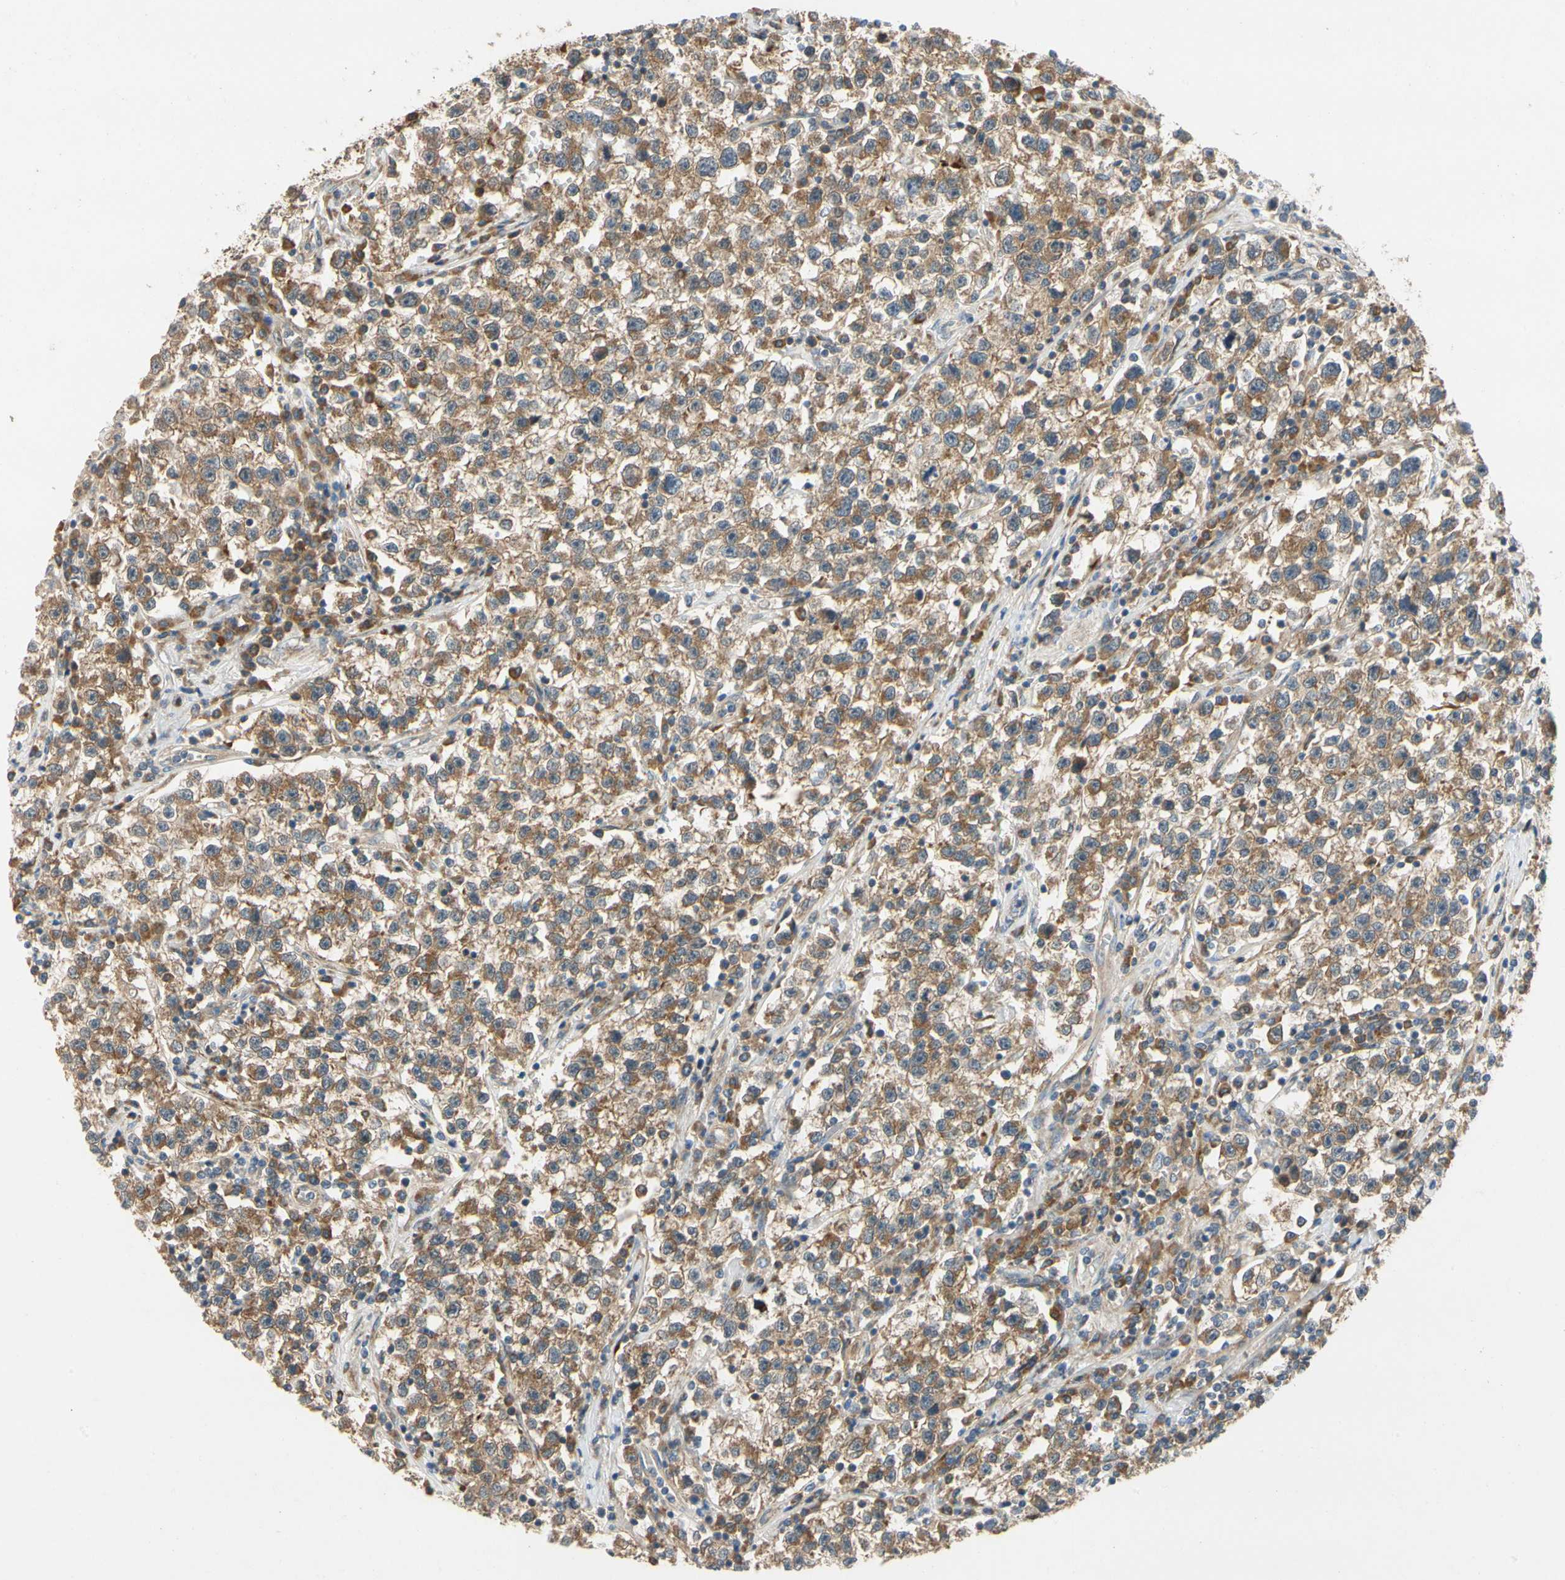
{"staining": {"intensity": "moderate", "quantity": ">75%", "location": "cytoplasmic/membranous"}, "tissue": "testis cancer", "cell_type": "Tumor cells", "image_type": "cancer", "snomed": [{"axis": "morphology", "description": "Seminoma, NOS"}, {"axis": "topography", "description": "Testis"}], "caption": "Tumor cells show moderate cytoplasmic/membranous expression in approximately >75% of cells in testis seminoma.", "gene": "TDRP", "patient": {"sex": "male", "age": 22}}